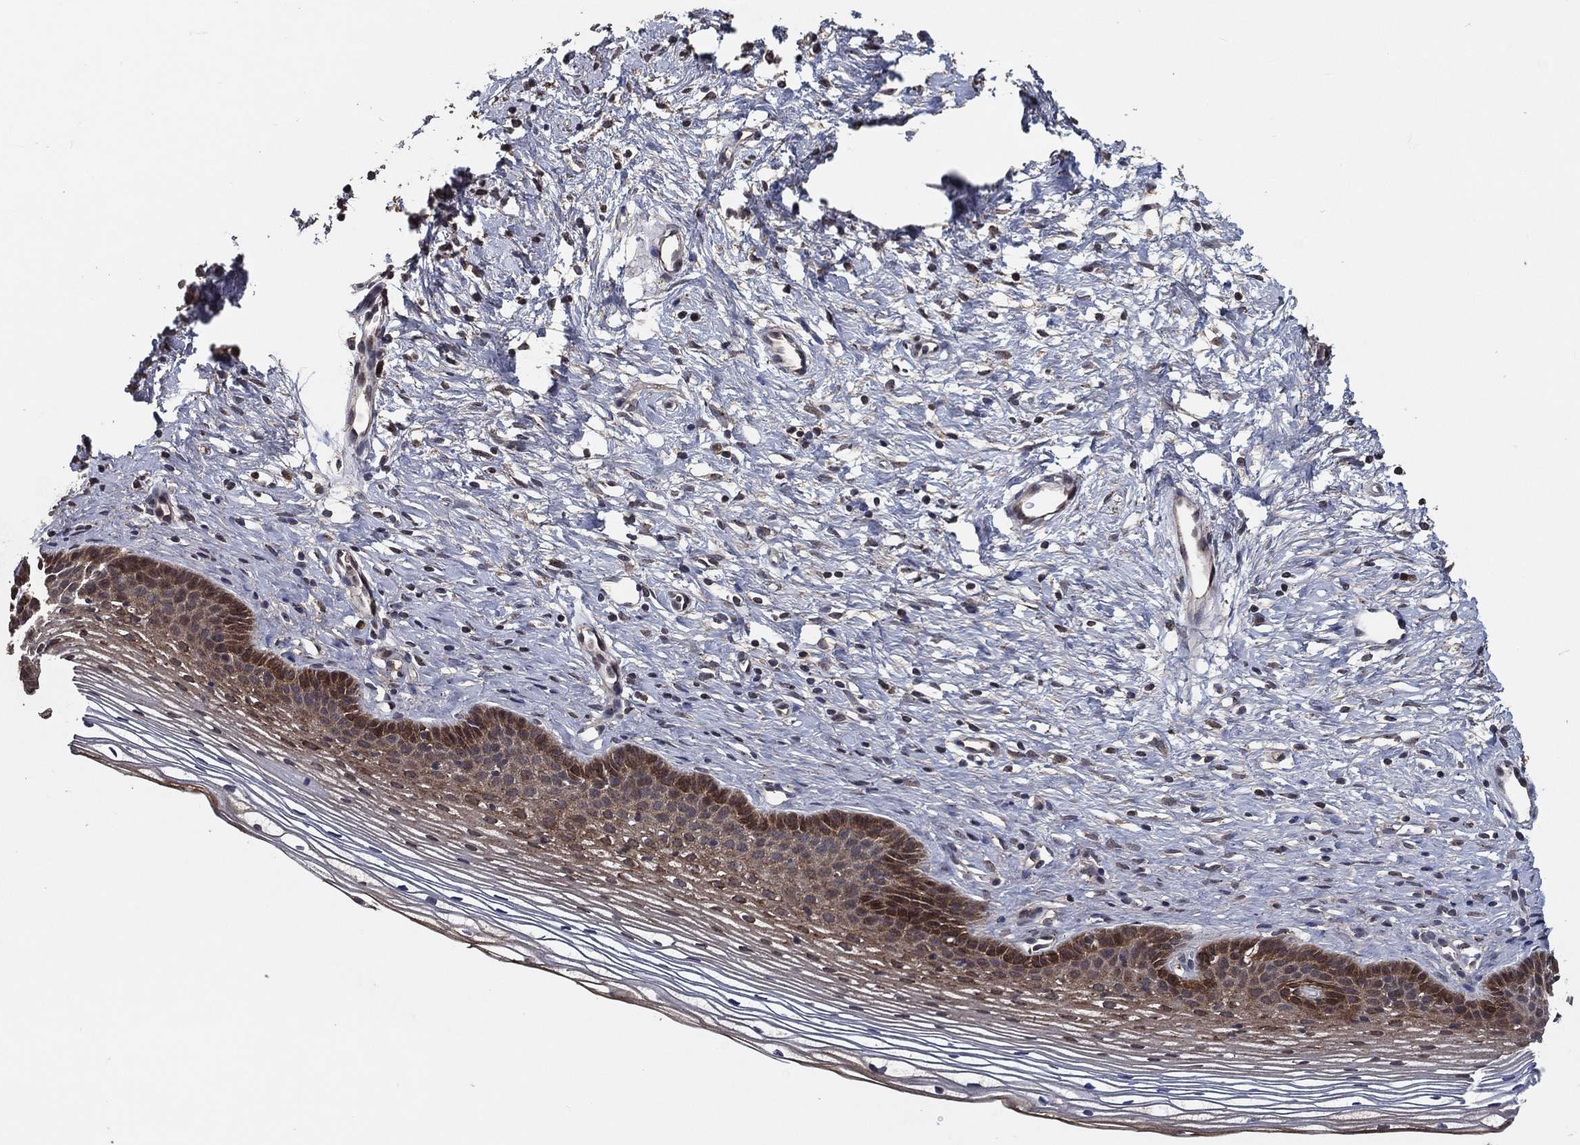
{"staining": {"intensity": "moderate", "quantity": "<25%", "location": "cytoplasmic/membranous,nuclear"}, "tissue": "cervix", "cell_type": "Squamous epithelial cells", "image_type": "normal", "snomed": [{"axis": "morphology", "description": "Normal tissue, NOS"}, {"axis": "topography", "description": "Cervix"}], "caption": "Benign cervix was stained to show a protein in brown. There is low levels of moderate cytoplasmic/membranous,nuclear expression in approximately <25% of squamous epithelial cells.", "gene": "PCNT", "patient": {"sex": "female", "age": 39}}